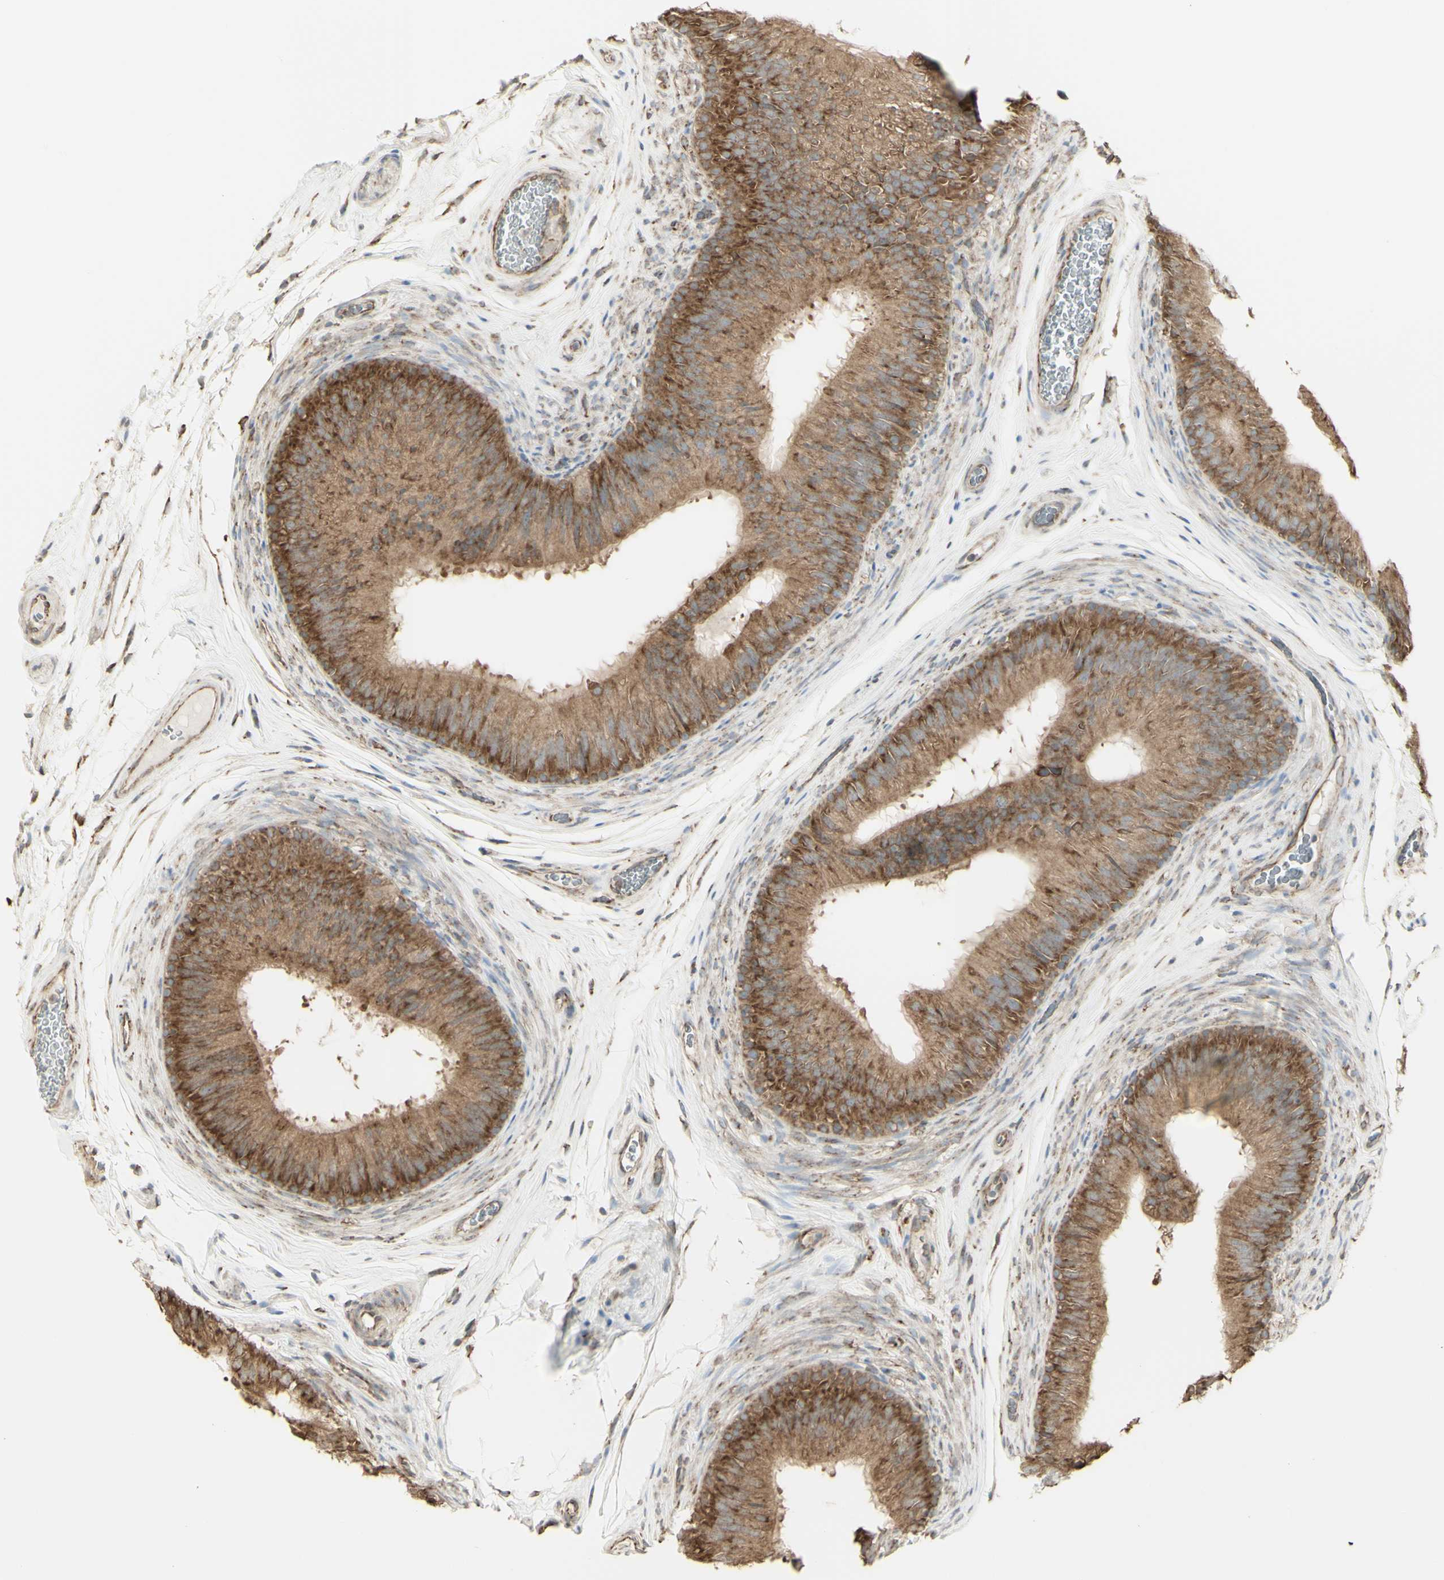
{"staining": {"intensity": "moderate", "quantity": ">75%", "location": "cytoplasmic/membranous"}, "tissue": "epididymis", "cell_type": "Glandular cells", "image_type": "normal", "snomed": [{"axis": "morphology", "description": "Normal tissue, NOS"}, {"axis": "topography", "description": "Epididymis"}], "caption": "Epididymis was stained to show a protein in brown. There is medium levels of moderate cytoplasmic/membranous staining in about >75% of glandular cells. The protein of interest is shown in brown color, while the nuclei are stained blue.", "gene": "EEF1B2", "patient": {"sex": "male", "age": 36}}